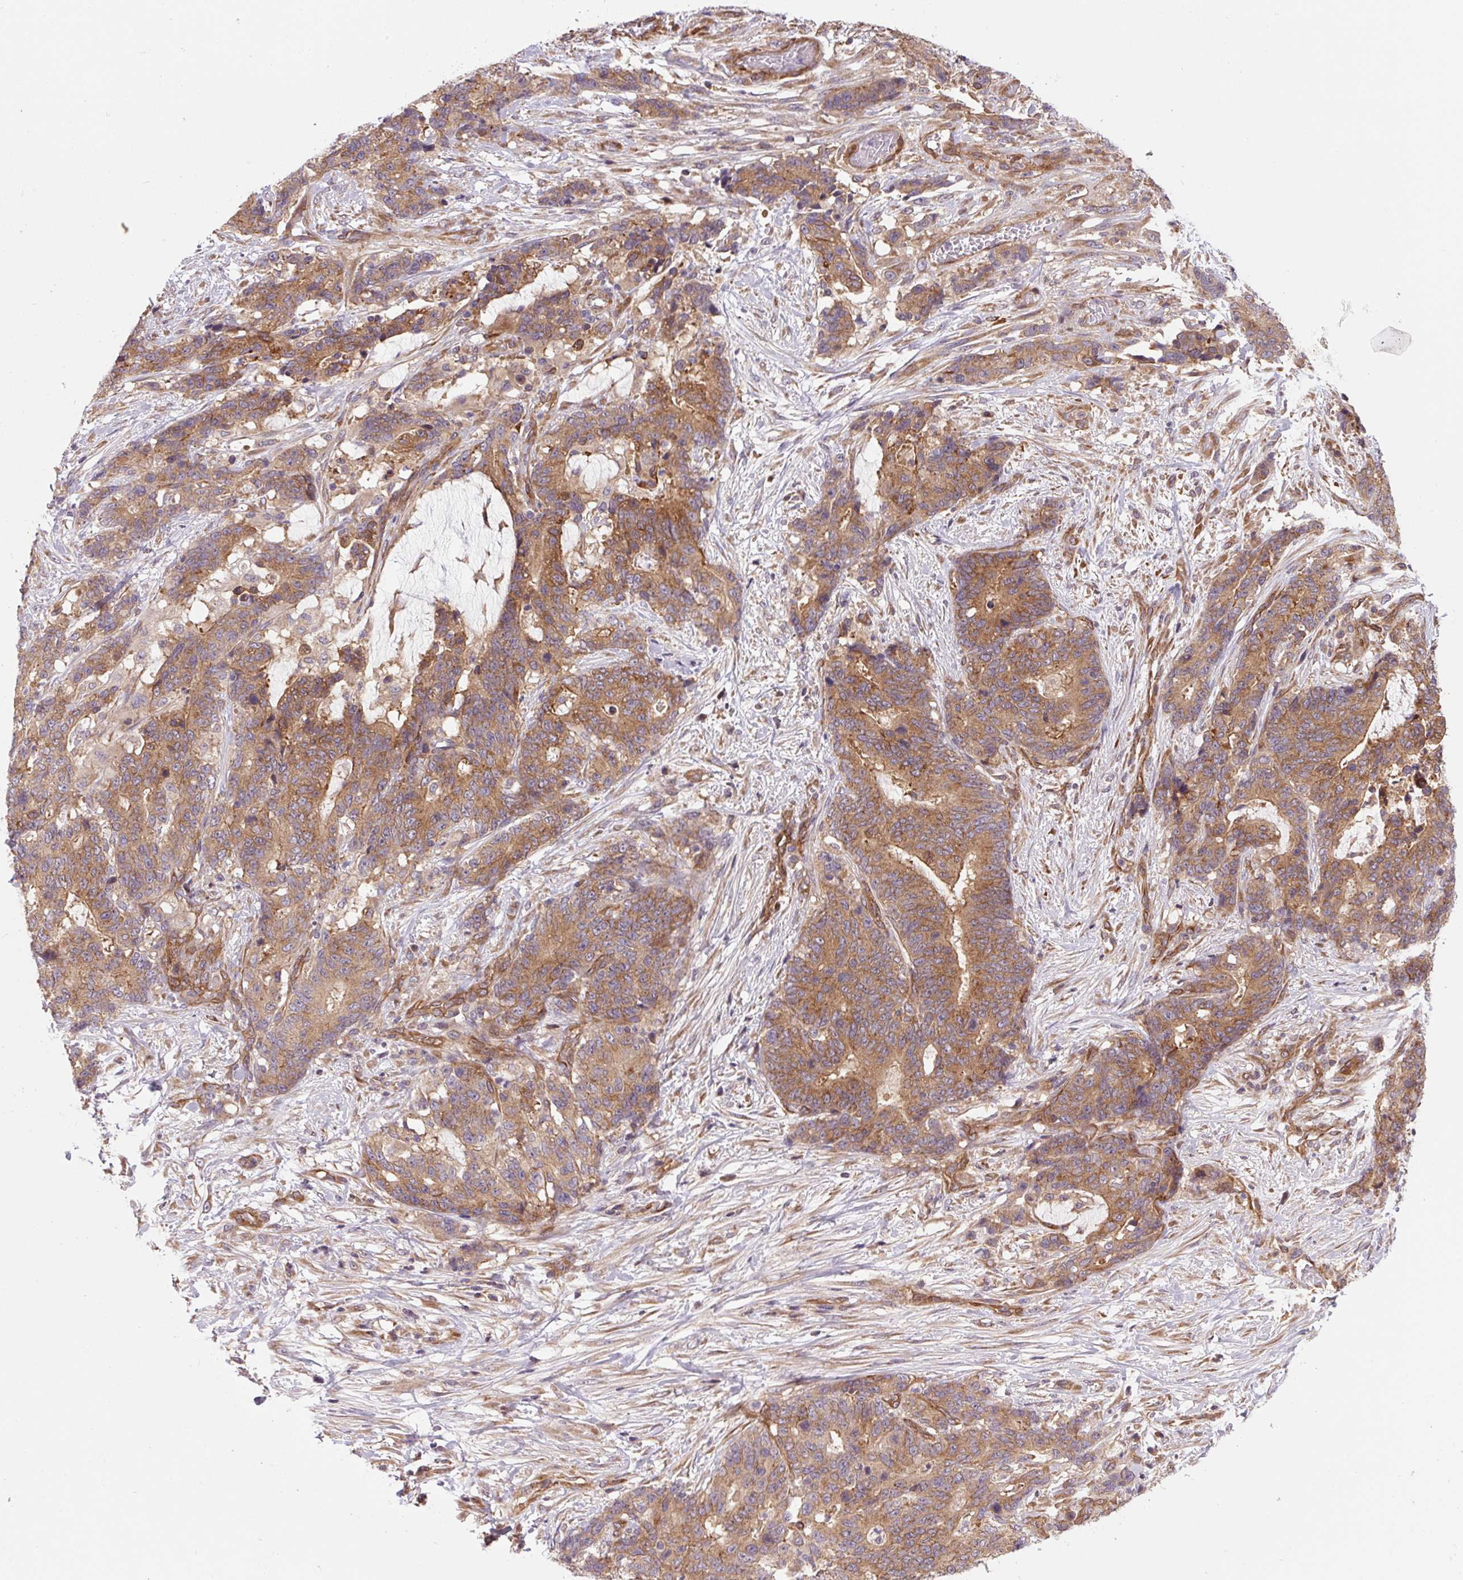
{"staining": {"intensity": "moderate", "quantity": ">75%", "location": "cytoplasmic/membranous"}, "tissue": "stomach cancer", "cell_type": "Tumor cells", "image_type": "cancer", "snomed": [{"axis": "morphology", "description": "Normal tissue, NOS"}, {"axis": "morphology", "description": "Adenocarcinoma, NOS"}, {"axis": "topography", "description": "Stomach"}], "caption": "IHC (DAB (3,3'-diaminobenzidine)) staining of stomach cancer (adenocarcinoma) demonstrates moderate cytoplasmic/membranous protein expression in approximately >75% of tumor cells. The protein is stained brown, and the nuclei are stained in blue (DAB (3,3'-diaminobenzidine) IHC with brightfield microscopy, high magnification).", "gene": "SEPTIN10", "patient": {"sex": "female", "age": 64}}